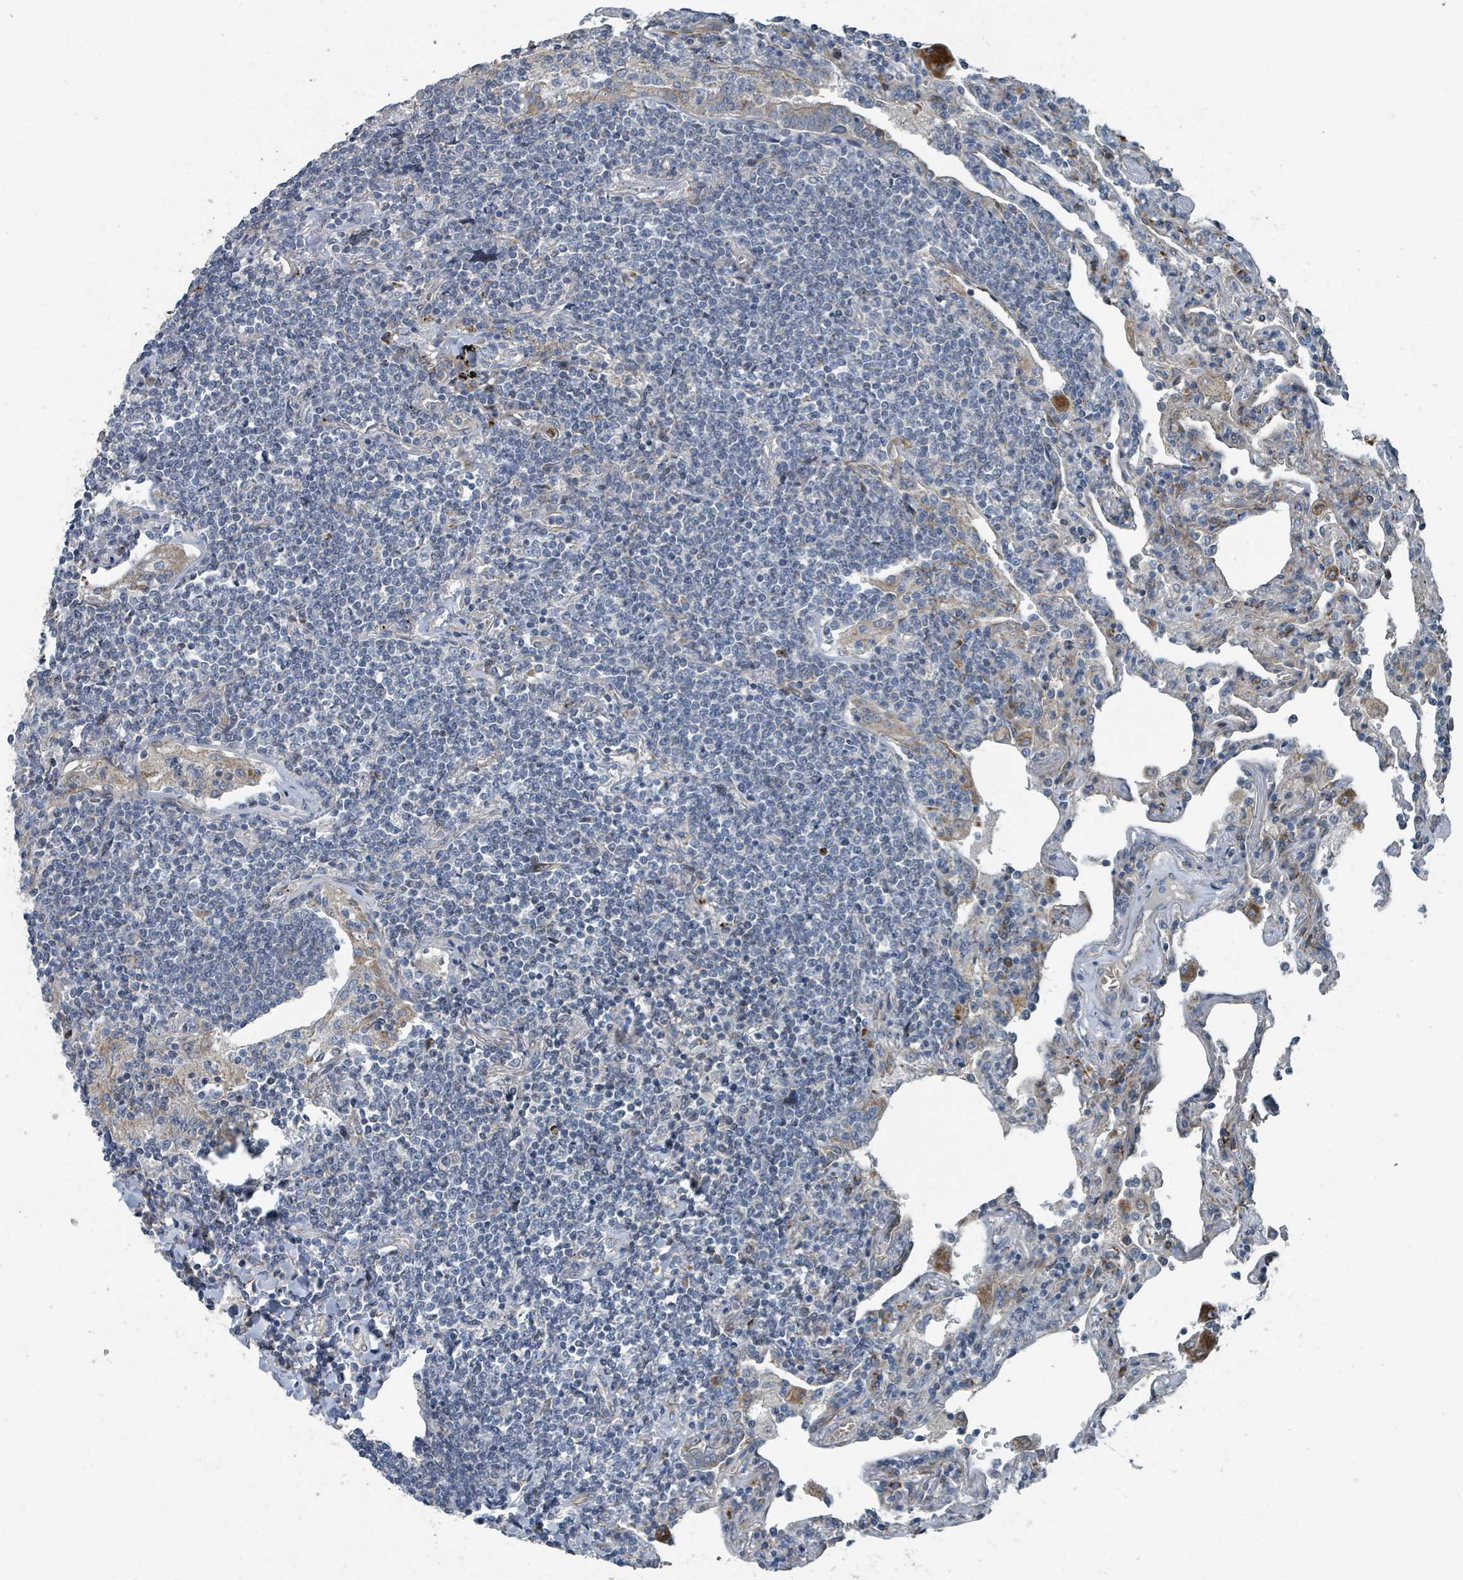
{"staining": {"intensity": "negative", "quantity": "none", "location": "none"}, "tissue": "lymphoma", "cell_type": "Tumor cells", "image_type": "cancer", "snomed": [{"axis": "morphology", "description": "Malignant lymphoma, non-Hodgkin's type, Low grade"}, {"axis": "topography", "description": "Lung"}], "caption": "A micrograph of low-grade malignant lymphoma, non-Hodgkin's type stained for a protein shows no brown staining in tumor cells.", "gene": "DIPK2A", "patient": {"sex": "female", "age": 71}}